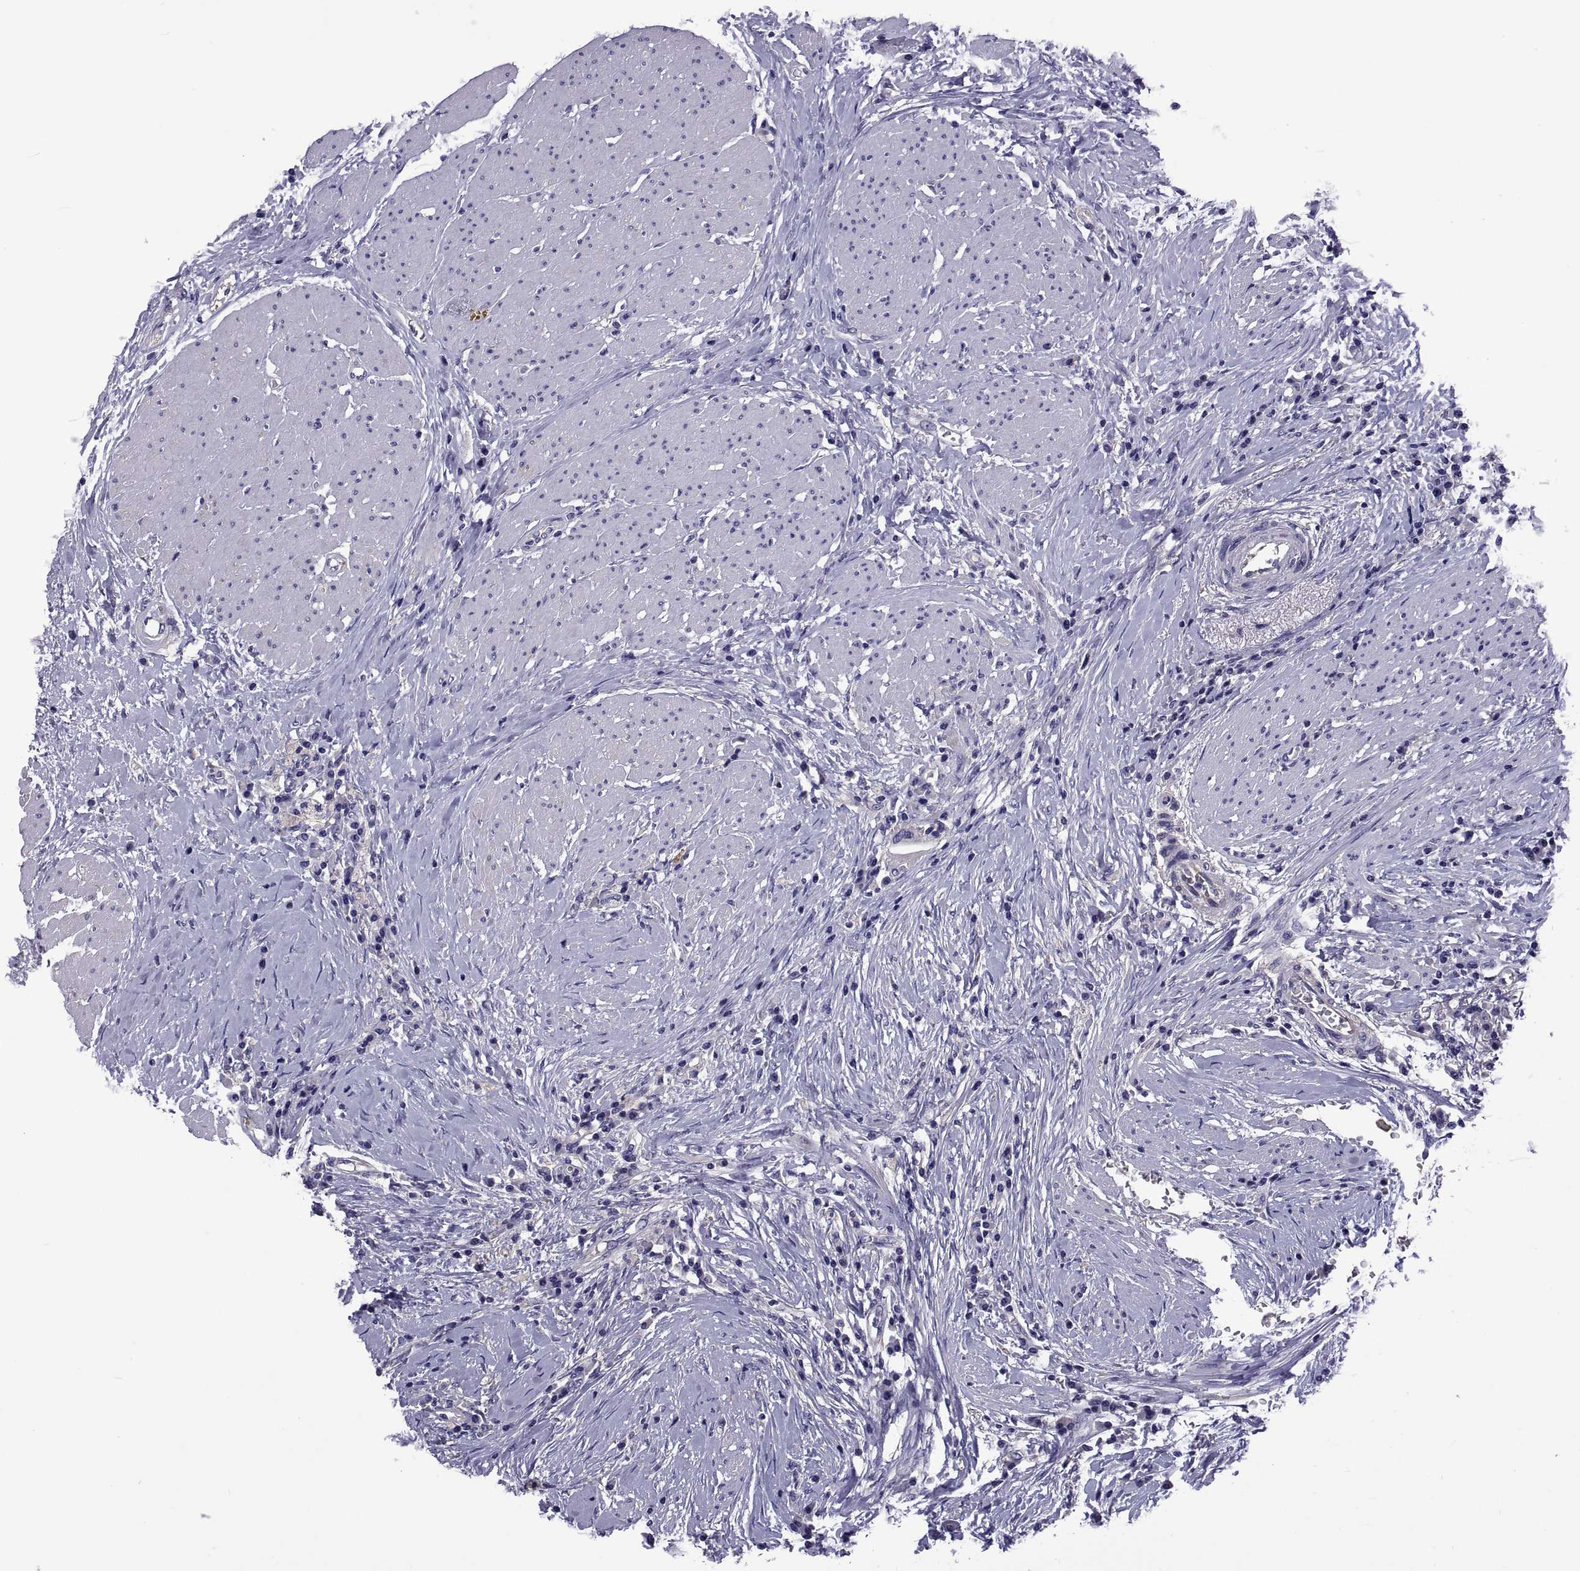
{"staining": {"intensity": "negative", "quantity": "none", "location": "none"}, "tissue": "colorectal cancer", "cell_type": "Tumor cells", "image_type": "cancer", "snomed": [{"axis": "morphology", "description": "Adenocarcinoma, NOS"}, {"axis": "topography", "description": "Rectum"}], "caption": "Protein analysis of colorectal cancer exhibits no significant staining in tumor cells.", "gene": "TMC3", "patient": {"sex": "male", "age": 59}}